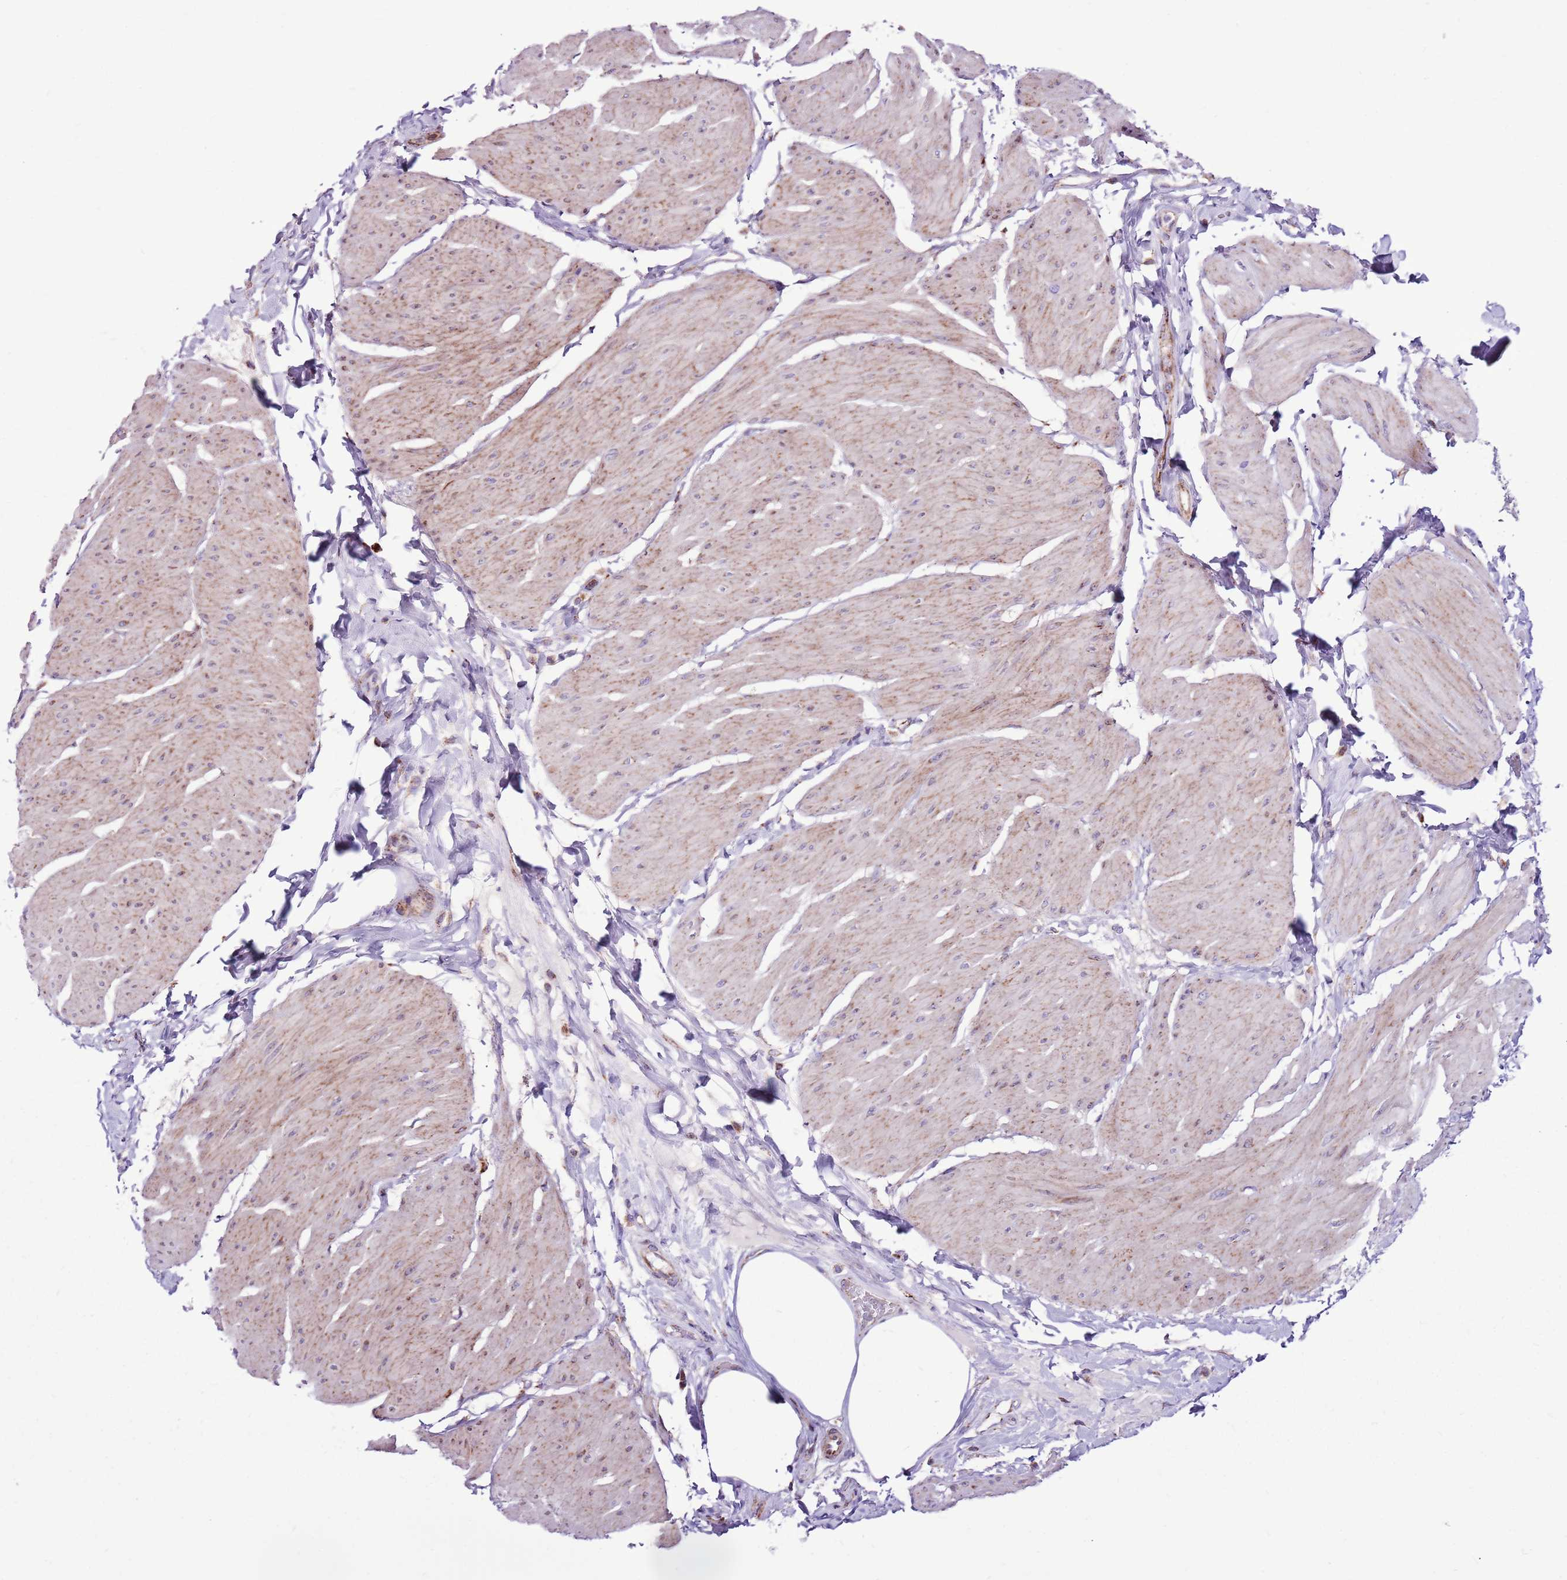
{"staining": {"intensity": "moderate", "quantity": "<25%", "location": "cytoplasmic/membranous"}, "tissue": "smooth muscle", "cell_type": "Smooth muscle cells", "image_type": "normal", "snomed": [{"axis": "morphology", "description": "Urothelial carcinoma, High grade"}, {"axis": "topography", "description": "Urinary bladder"}], "caption": "Immunohistochemistry (IHC) photomicrograph of normal smooth muscle: human smooth muscle stained using immunohistochemistry (IHC) exhibits low levels of moderate protein expression localized specifically in the cytoplasmic/membranous of smooth muscle cells, appearing as a cytoplasmic/membranous brown color.", "gene": "HECTD4", "patient": {"sex": "male", "age": 46}}